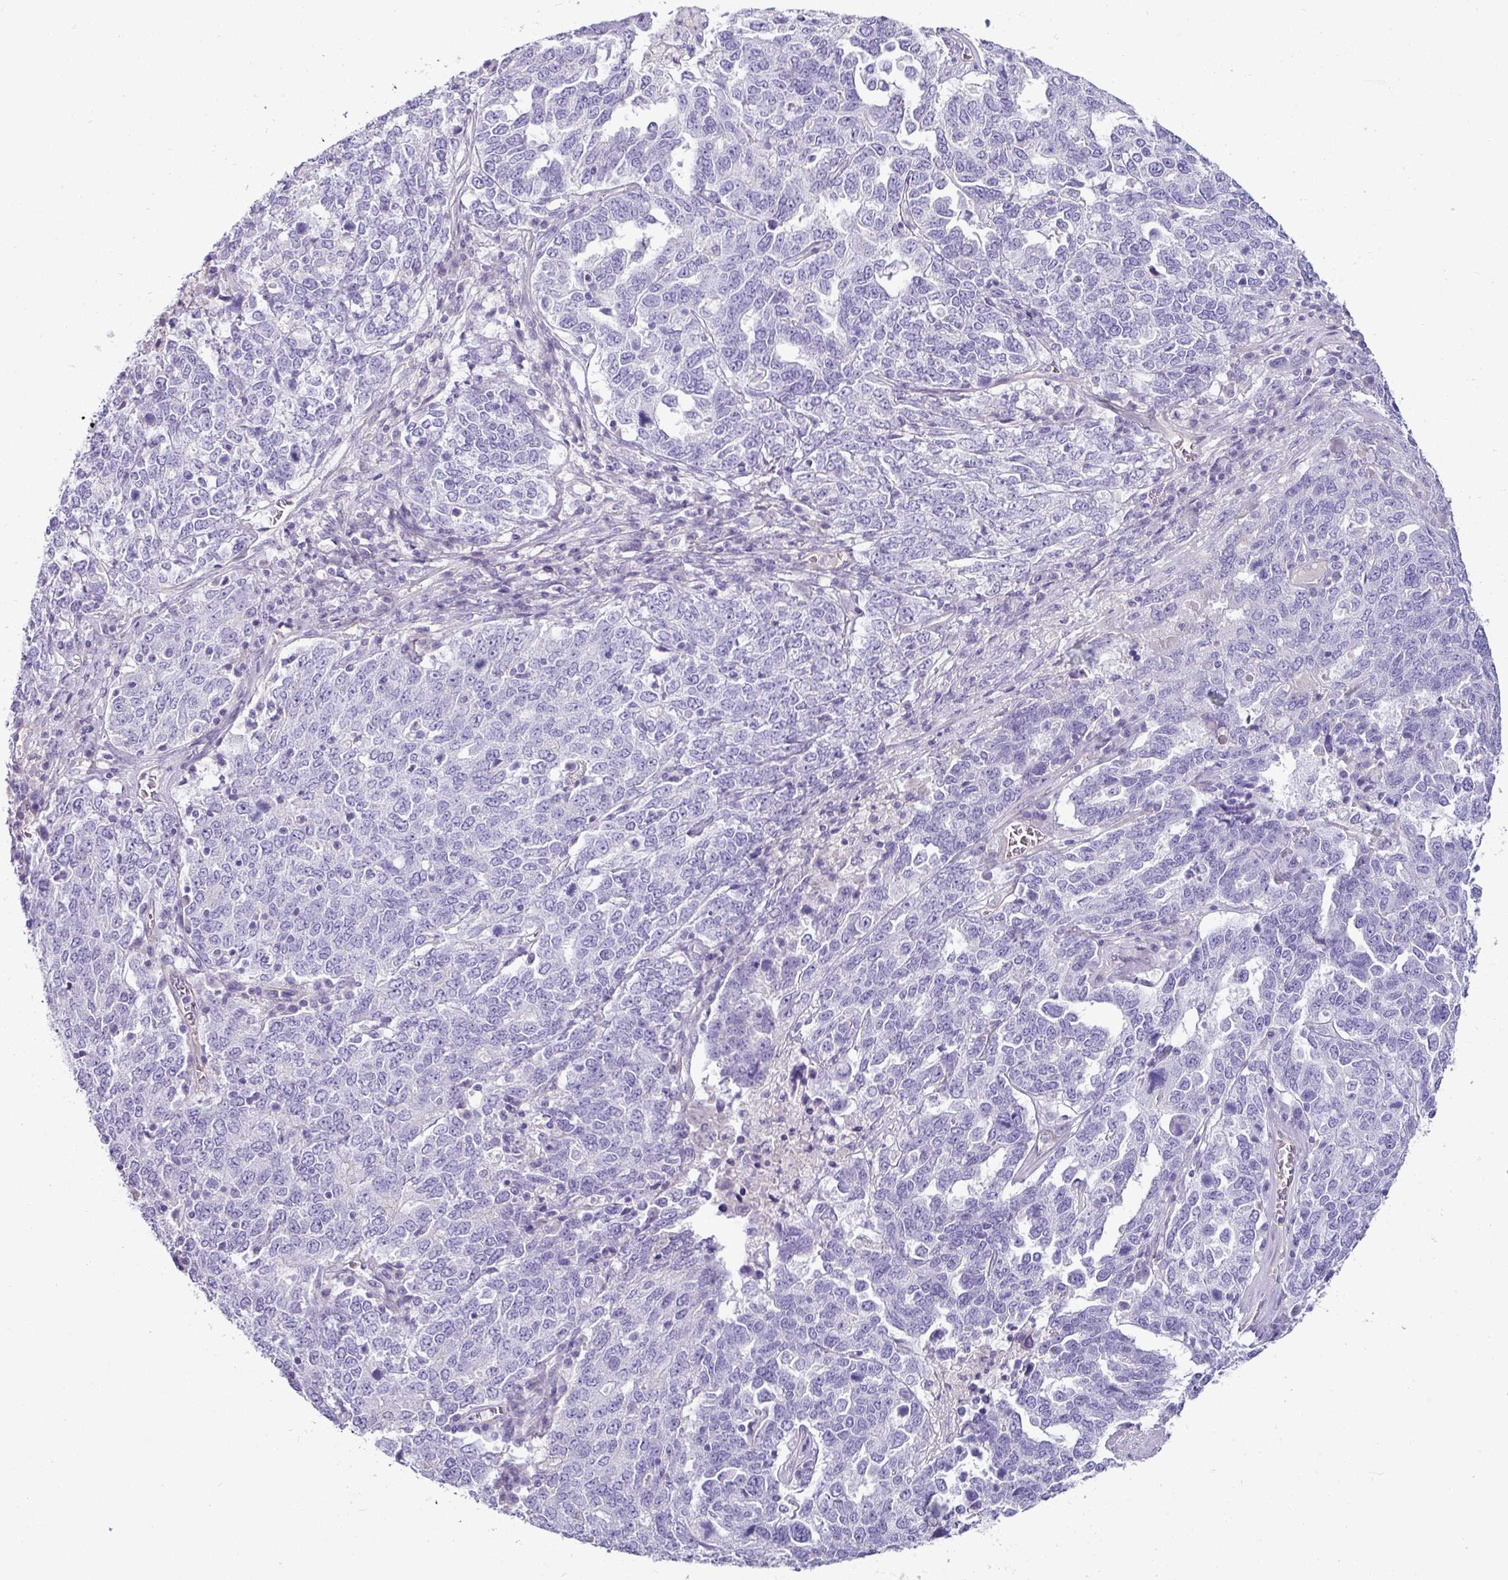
{"staining": {"intensity": "negative", "quantity": "none", "location": "none"}, "tissue": "ovarian cancer", "cell_type": "Tumor cells", "image_type": "cancer", "snomed": [{"axis": "morphology", "description": "Carcinoma, endometroid"}, {"axis": "topography", "description": "Ovary"}], "caption": "Tumor cells show no significant positivity in ovarian cancer.", "gene": "VCX2", "patient": {"sex": "female", "age": 62}}